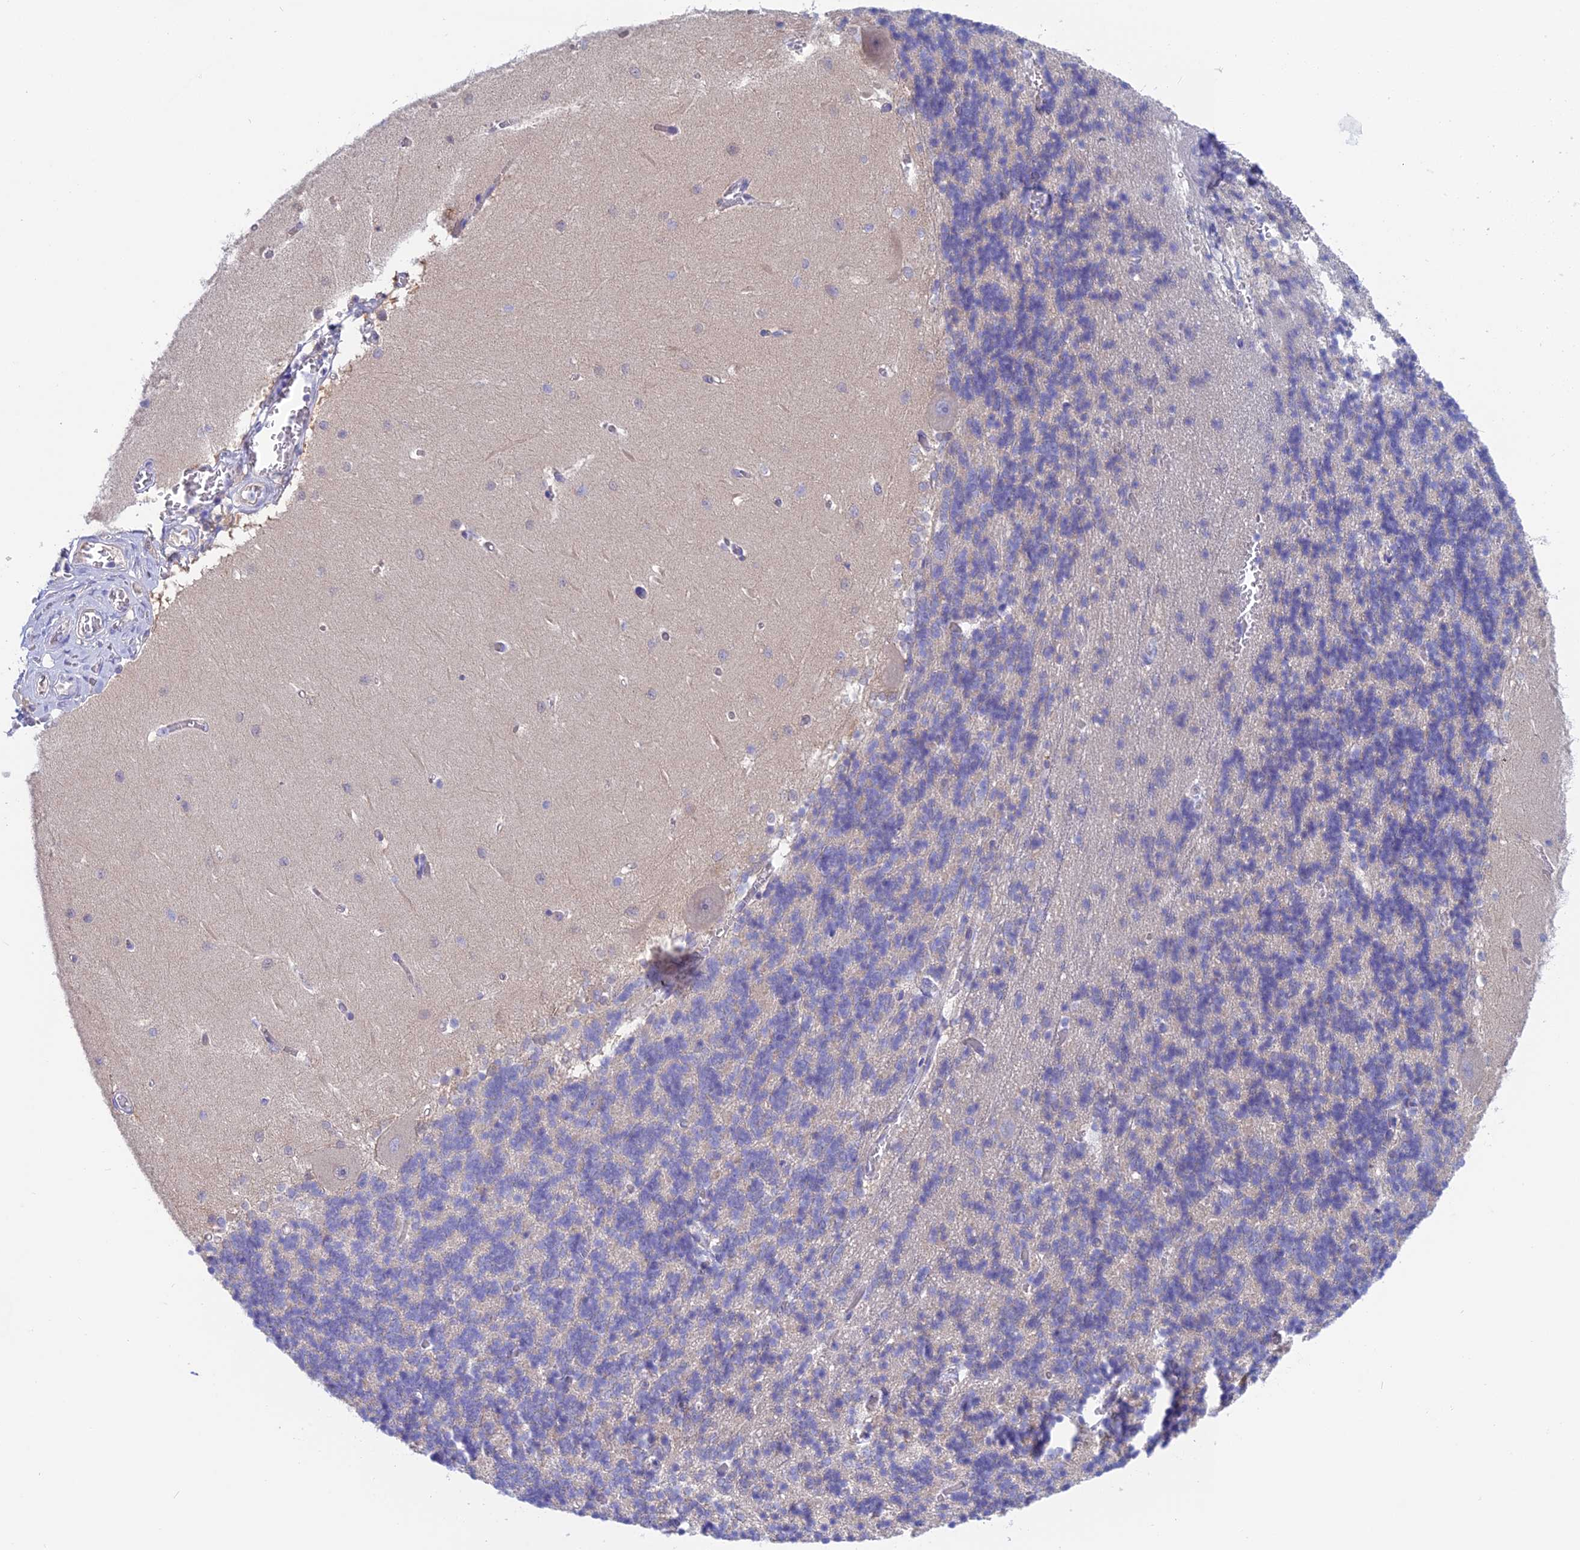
{"staining": {"intensity": "negative", "quantity": "none", "location": "none"}, "tissue": "cerebellum", "cell_type": "Cells in granular layer", "image_type": "normal", "snomed": [{"axis": "morphology", "description": "Normal tissue, NOS"}, {"axis": "topography", "description": "Cerebellum"}], "caption": "IHC photomicrograph of normal cerebellum stained for a protein (brown), which demonstrates no positivity in cells in granular layer.", "gene": "LZTFL1", "patient": {"sex": "male", "age": 37}}